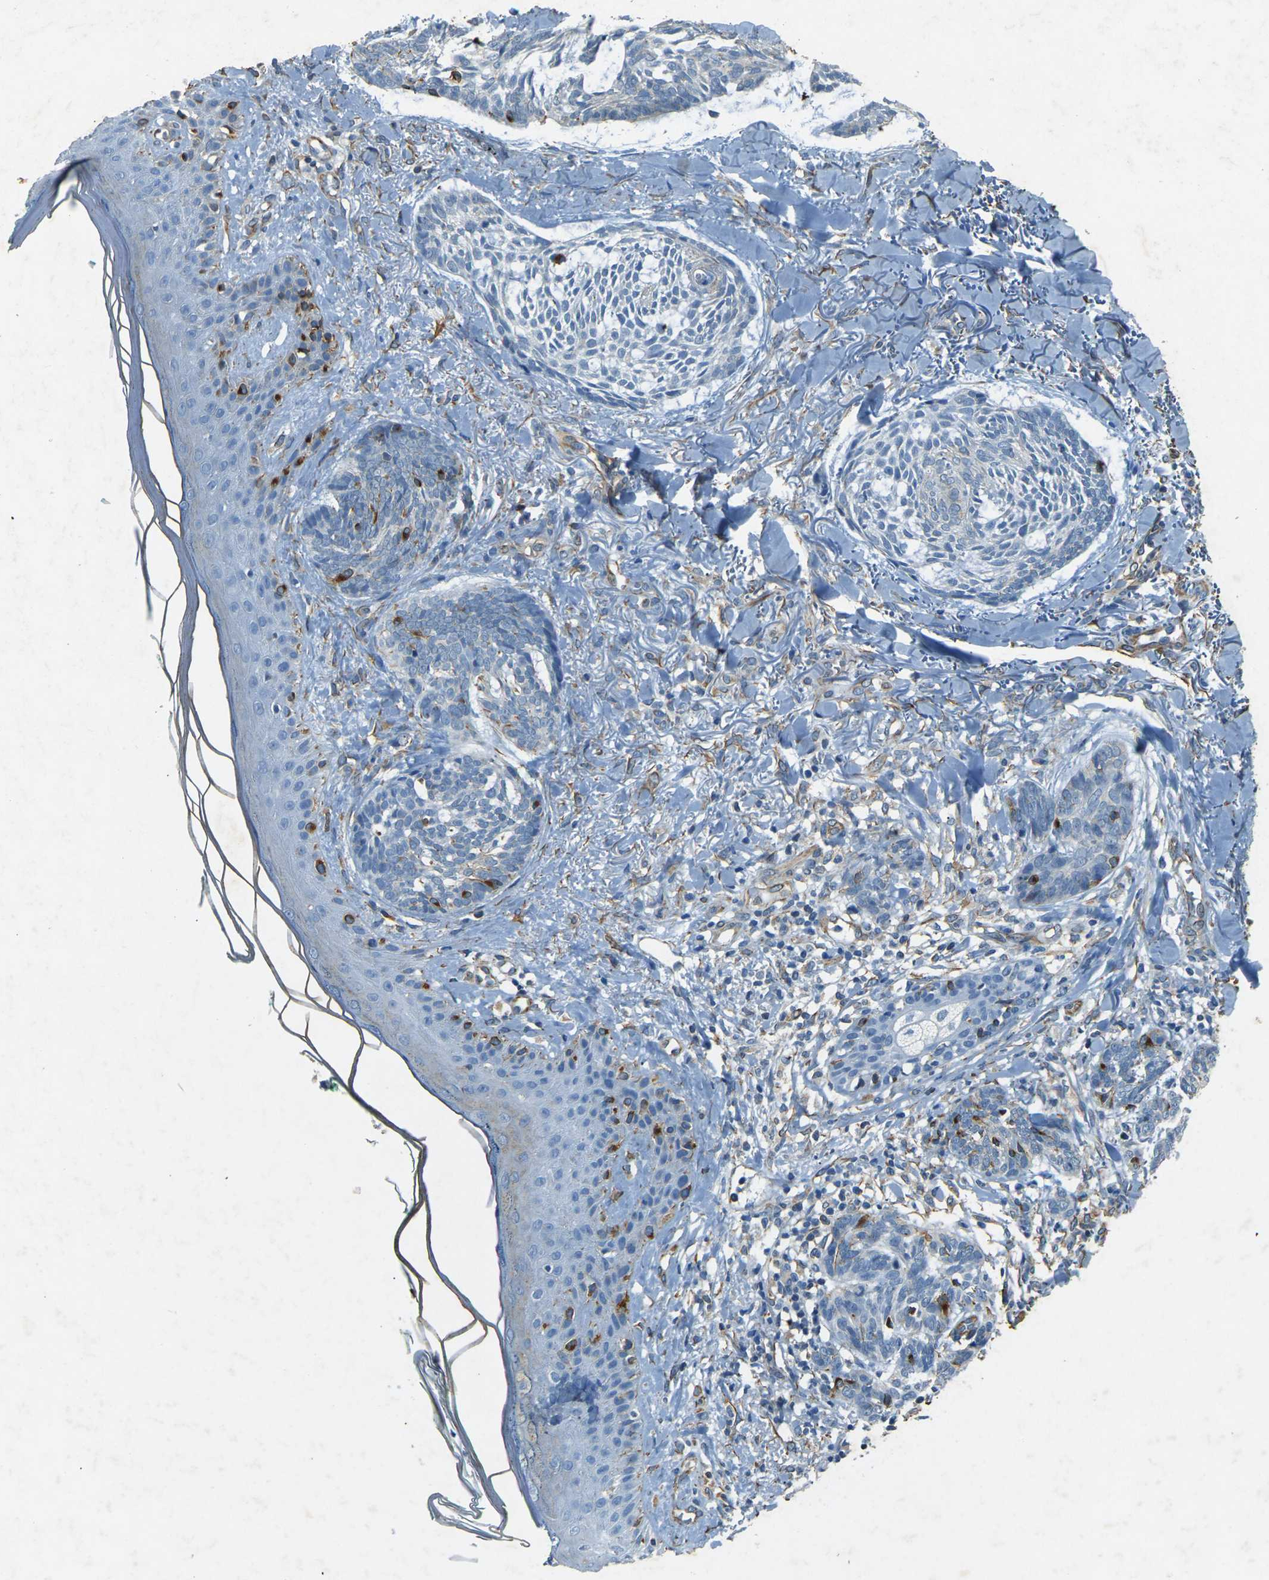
{"staining": {"intensity": "strong", "quantity": "<25%", "location": "cytoplasmic/membranous"}, "tissue": "skin cancer", "cell_type": "Tumor cells", "image_type": "cancer", "snomed": [{"axis": "morphology", "description": "Basal cell carcinoma"}, {"axis": "topography", "description": "Skin"}], "caption": "An immunohistochemistry image of tumor tissue is shown. Protein staining in brown shows strong cytoplasmic/membranous positivity in basal cell carcinoma (skin) within tumor cells. Nuclei are stained in blue.", "gene": "SORT1", "patient": {"sex": "male", "age": 43}}